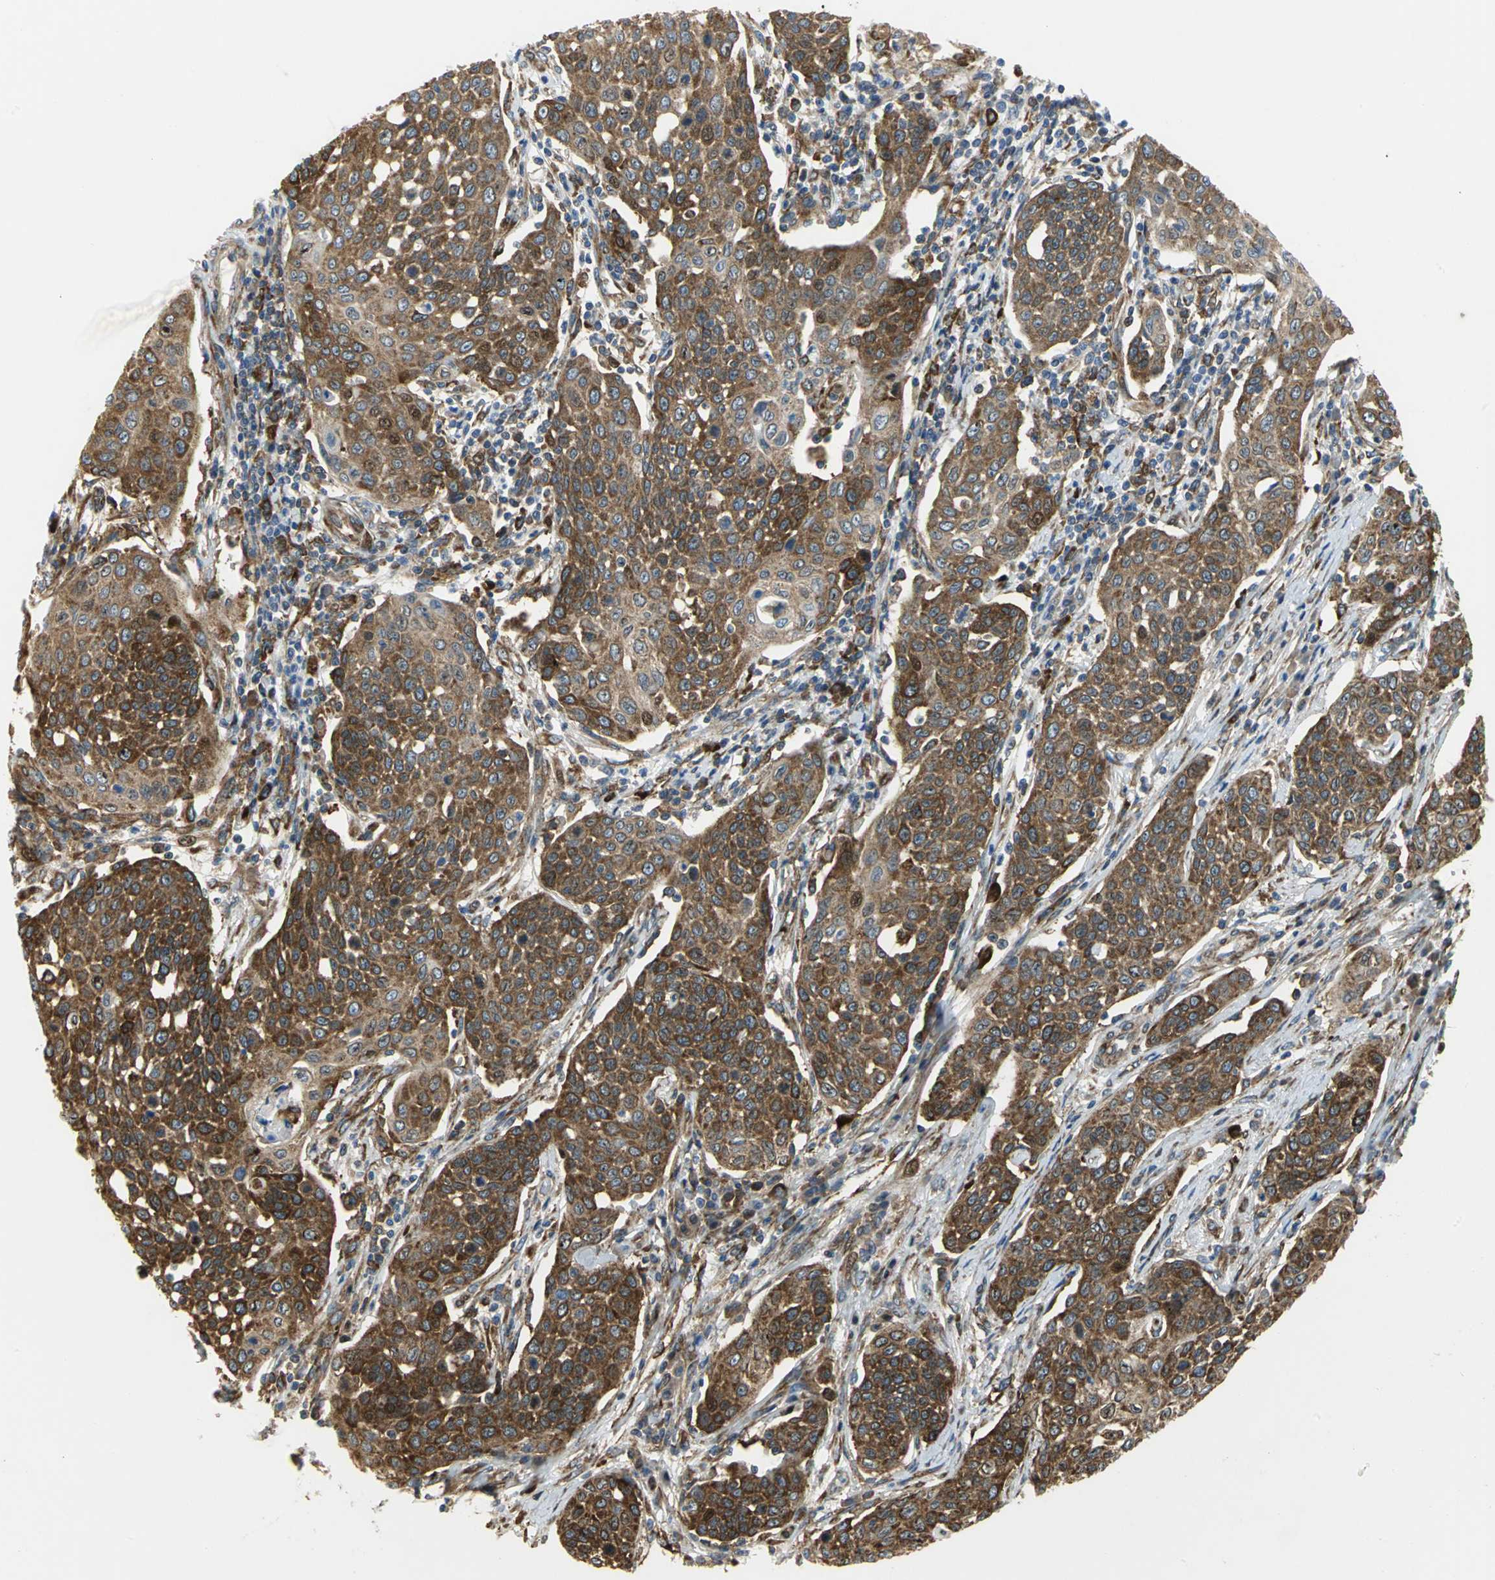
{"staining": {"intensity": "strong", "quantity": ">75%", "location": "cytoplasmic/membranous"}, "tissue": "cervical cancer", "cell_type": "Tumor cells", "image_type": "cancer", "snomed": [{"axis": "morphology", "description": "Squamous cell carcinoma, NOS"}, {"axis": "topography", "description": "Cervix"}], "caption": "The image shows immunohistochemical staining of squamous cell carcinoma (cervical). There is strong cytoplasmic/membranous staining is identified in approximately >75% of tumor cells.", "gene": "YBX1", "patient": {"sex": "female", "age": 34}}